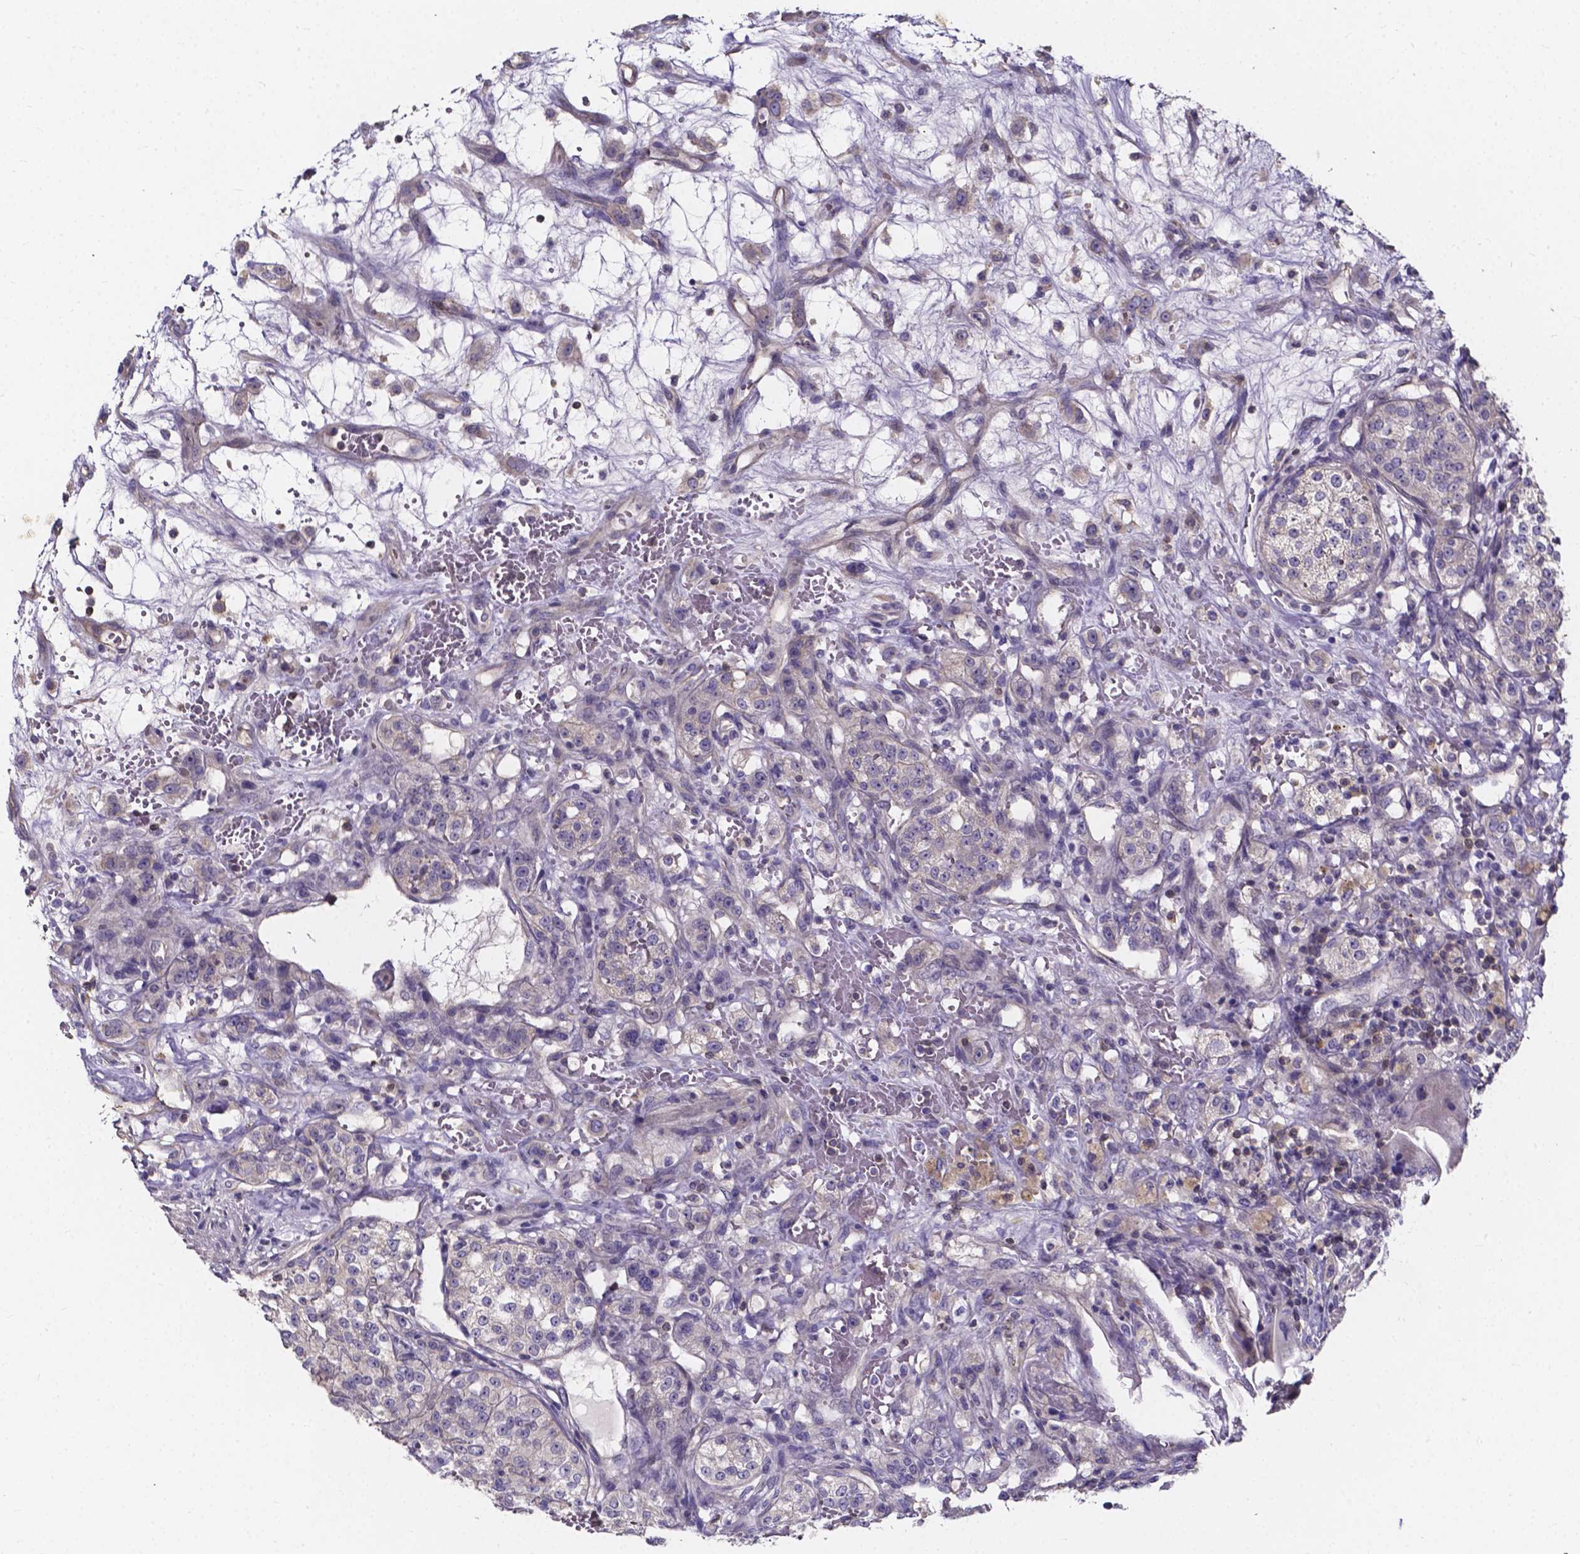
{"staining": {"intensity": "negative", "quantity": "none", "location": "none"}, "tissue": "renal cancer", "cell_type": "Tumor cells", "image_type": "cancer", "snomed": [{"axis": "morphology", "description": "Adenocarcinoma, NOS"}, {"axis": "topography", "description": "Kidney"}], "caption": "Human renal adenocarcinoma stained for a protein using immunohistochemistry (IHC) reveals no staining in tumor cells.", "gene": "THEMIS", "patient": {"sex": "female", "age": 63}}